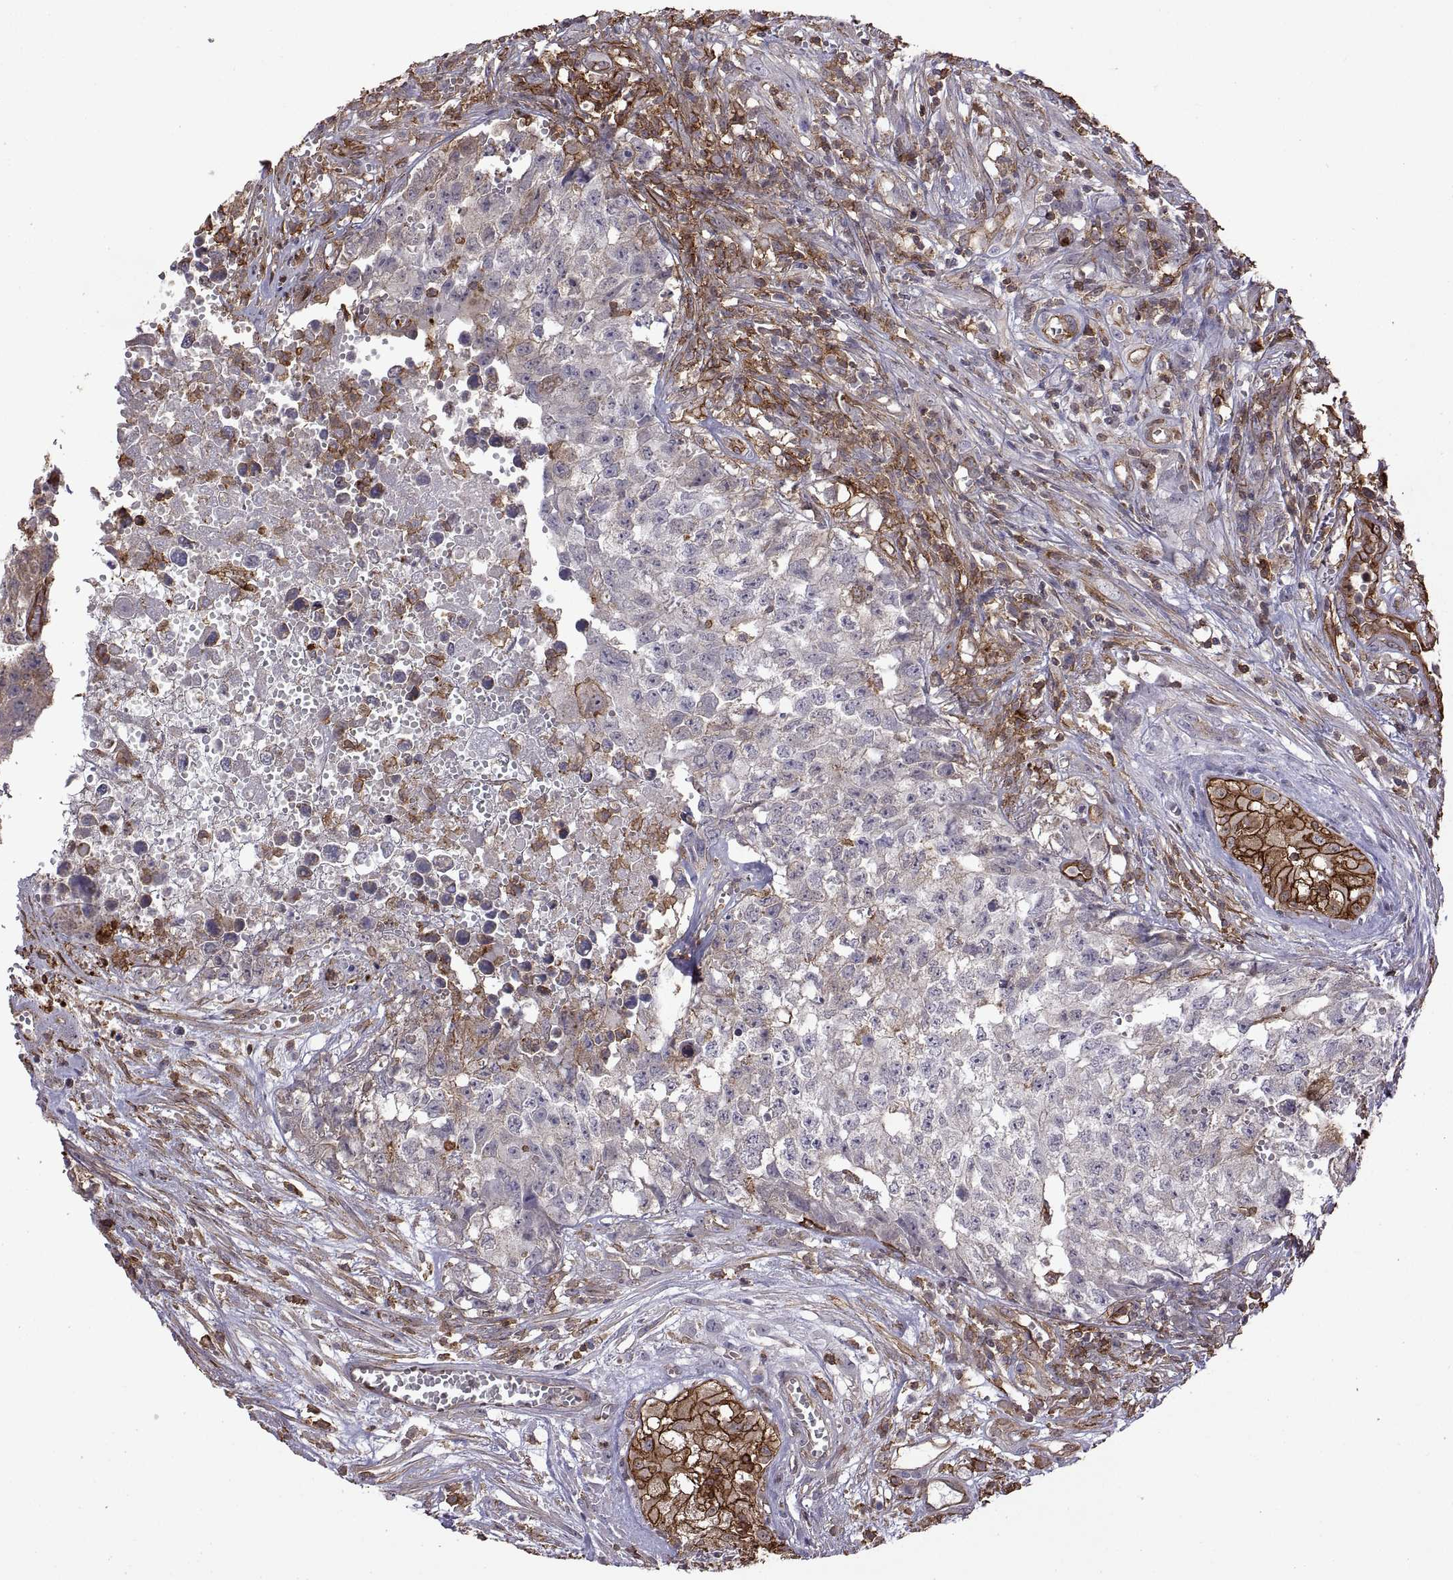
{"staining": {"intensity": "negative", "quantity": "none", "location": "none"}, "tissue": "testis cancer", "cell_type": "Tumor cells", "image_type": "cancer", "snomed": [{"axis": "morphology", "description": "Seminoma, NOS"}, {"axis": "morphology", "description": "Carcinoma, Embryonal, NOS"}, {"axis": "topography", "description": "Testis"}], "caption": "This is a micrograph of IHC staining of embryonal carcinoma (testis), which shows no expression in tumor cells.", "gene": "S100A10", "patient": {"sex": "male", "age": 22}}